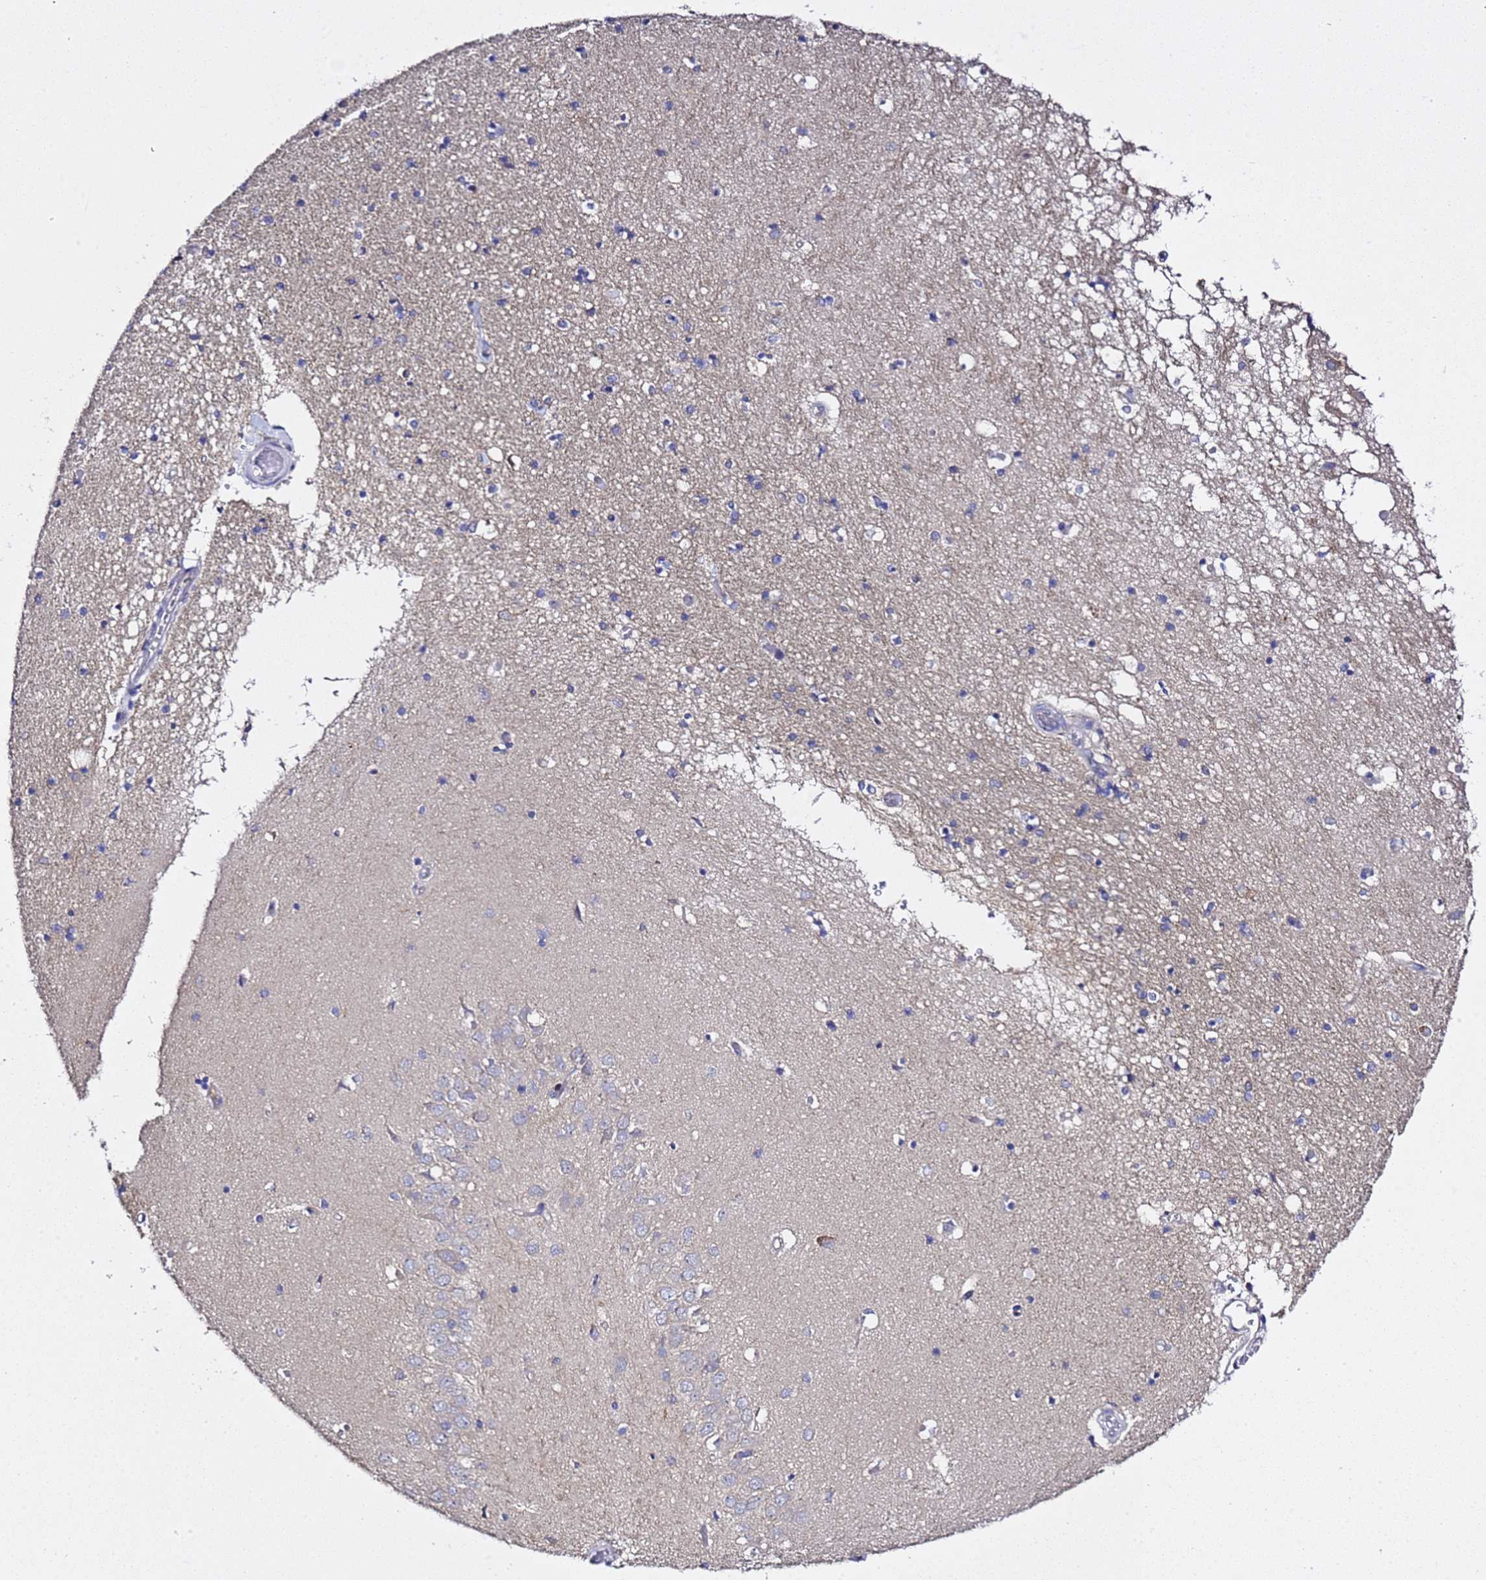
{"staining": {"intensity": "negative", "quantity": "none", "location": "none"}, "tissue": "hippocampus", "cell_type": "Glial cells", "image_type": "normal", "snomed": [{"axis": "morphology", "description": "Normal tissue, NOS"}, {"axis": "topography", "description": "Hippocampus"}], "caption": "Glial cells show no significant protein positivity in unremarkable hippocampus. Nuclei are stained in blue.", "gene": "ALG3", "patient": {"sex": "male", "age": 45}}